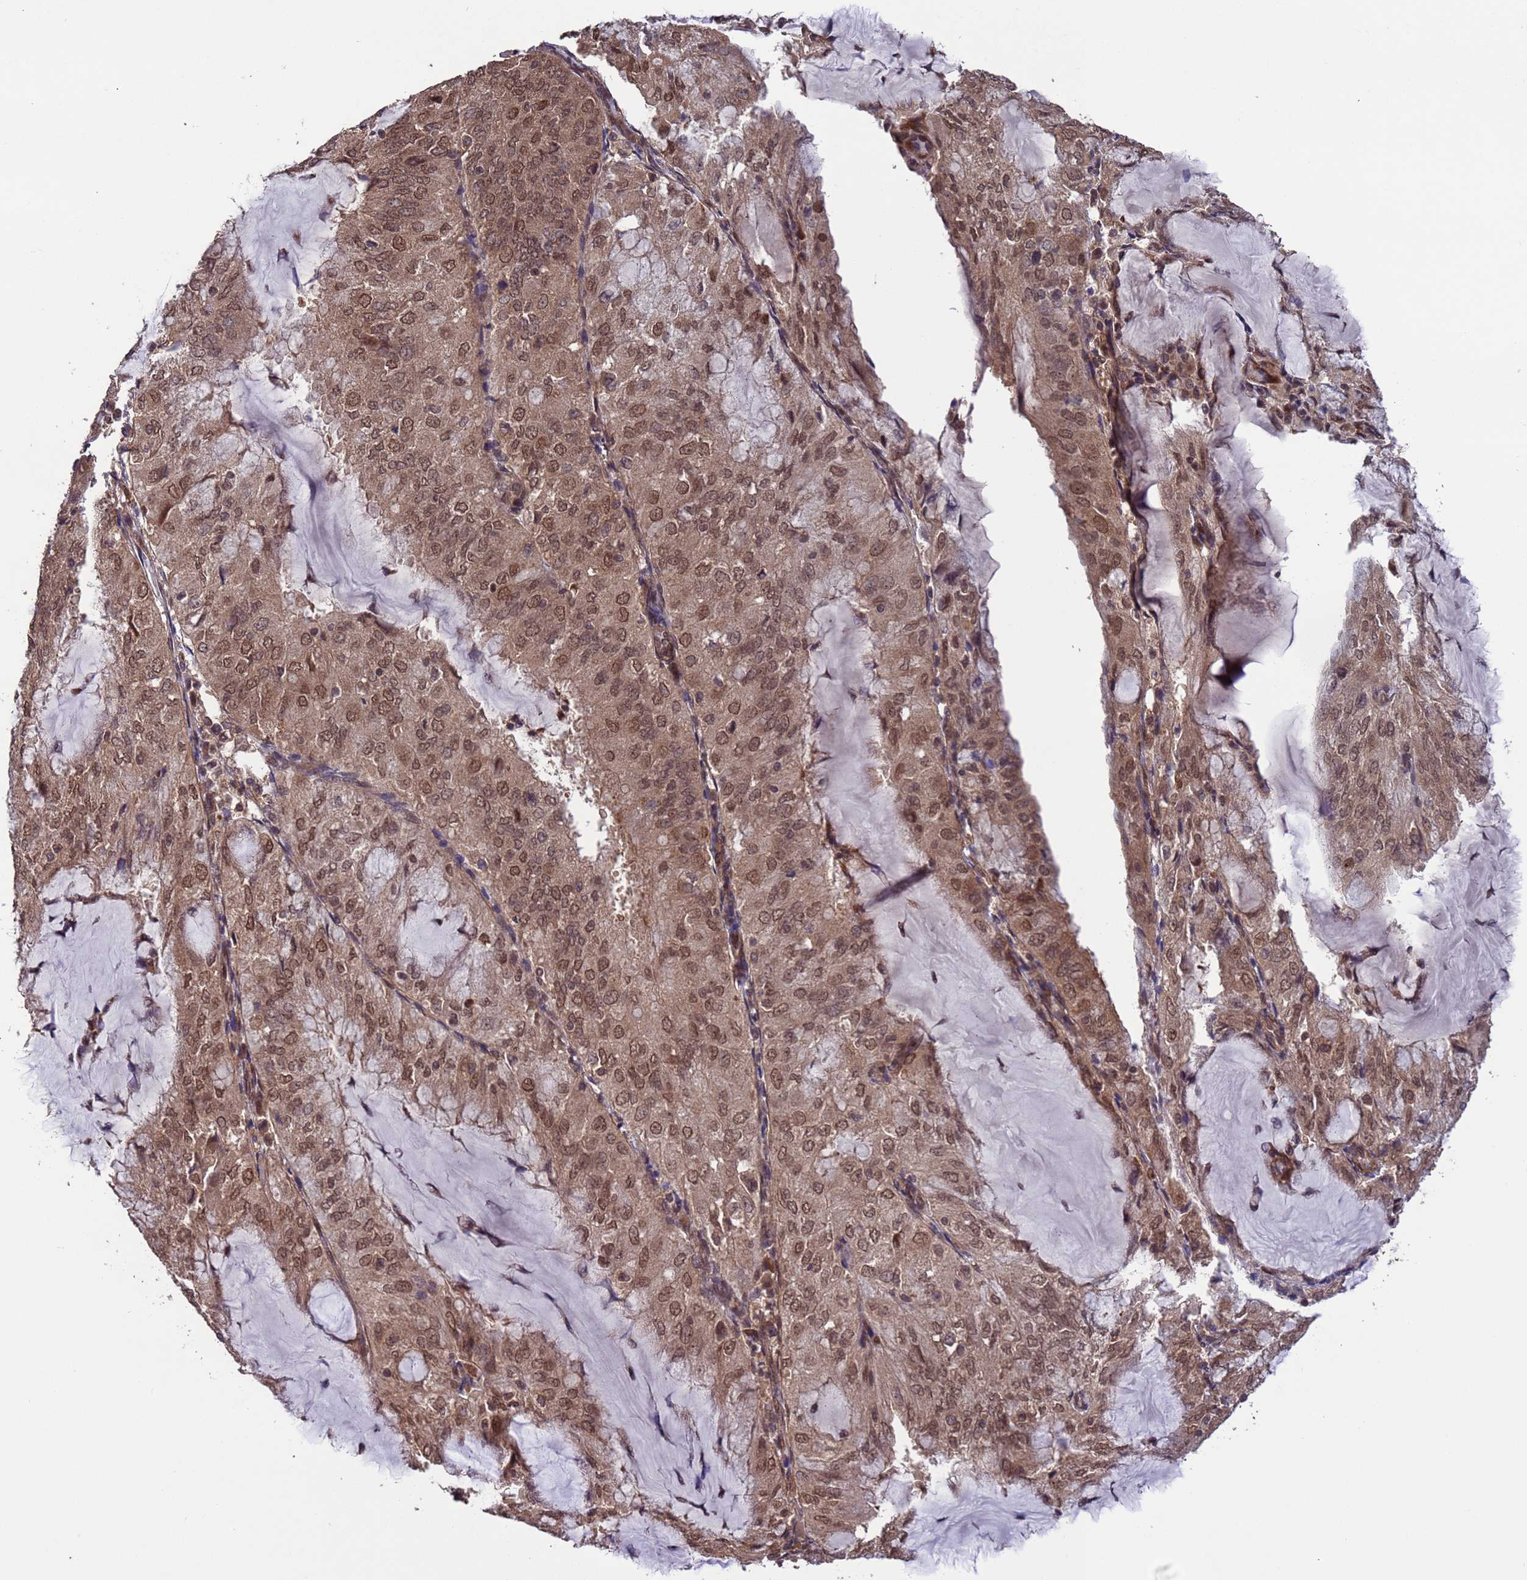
{"staining": {"intensity": "moderate", "quantity": ">75%", "location": "cytoplasmic/membranous,nuclear"}, "tissue": "endometrial cancer", "cell_type": "Tumor cells", "image_type": "cancer", "snomed": [{"axis": "morphology", "description": "Adenocarcinoma, NOS"}, {"axis": "topography", "description": "Endometrium"}], "caption": "Human adenocarcinoma (endometrial) stained with a protein marker reveals moderate staining in tumor cells.", "gene": "VSTM4", "patient": {"sex": "female", "age": 81}}